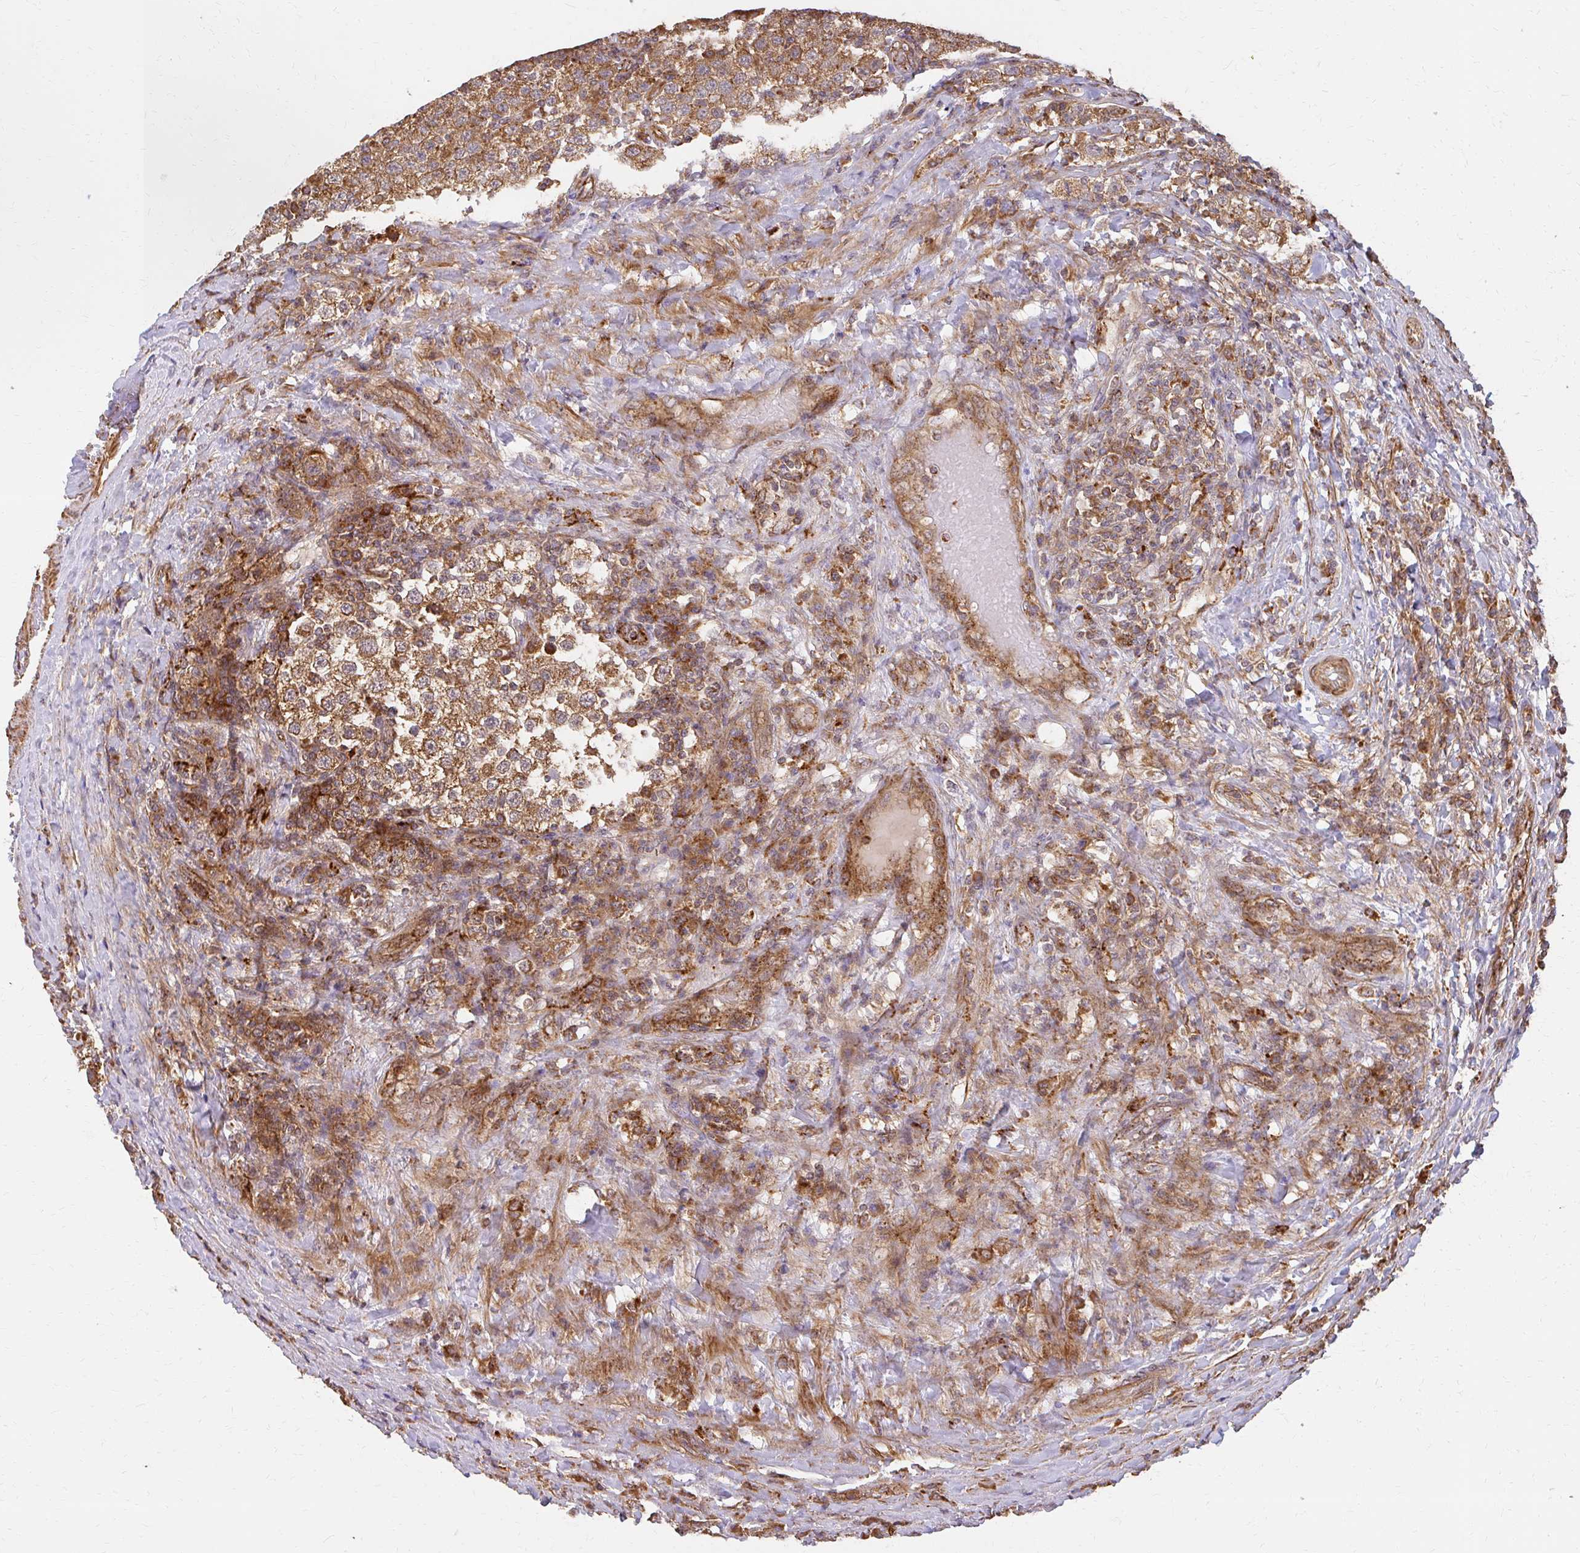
{"staining": {"intensity": "moderate", "quantity": ">75%", "location": "cytoplasmic/membranous"}, "tissue": "testis cancer", "cell_type": "Tumor cells", "image_type": "cancer", "snomed": [{"axis": "morphology", "description": "Seminoma, NOS"}, {"axis": "topography", "description": "Testis"}], "caption": "Human testis seminoma stained with a protein marker exhibits moderate staining in tumor cells.", "gene": "GNS", "patient": {"sex": "male", "age": 34}}